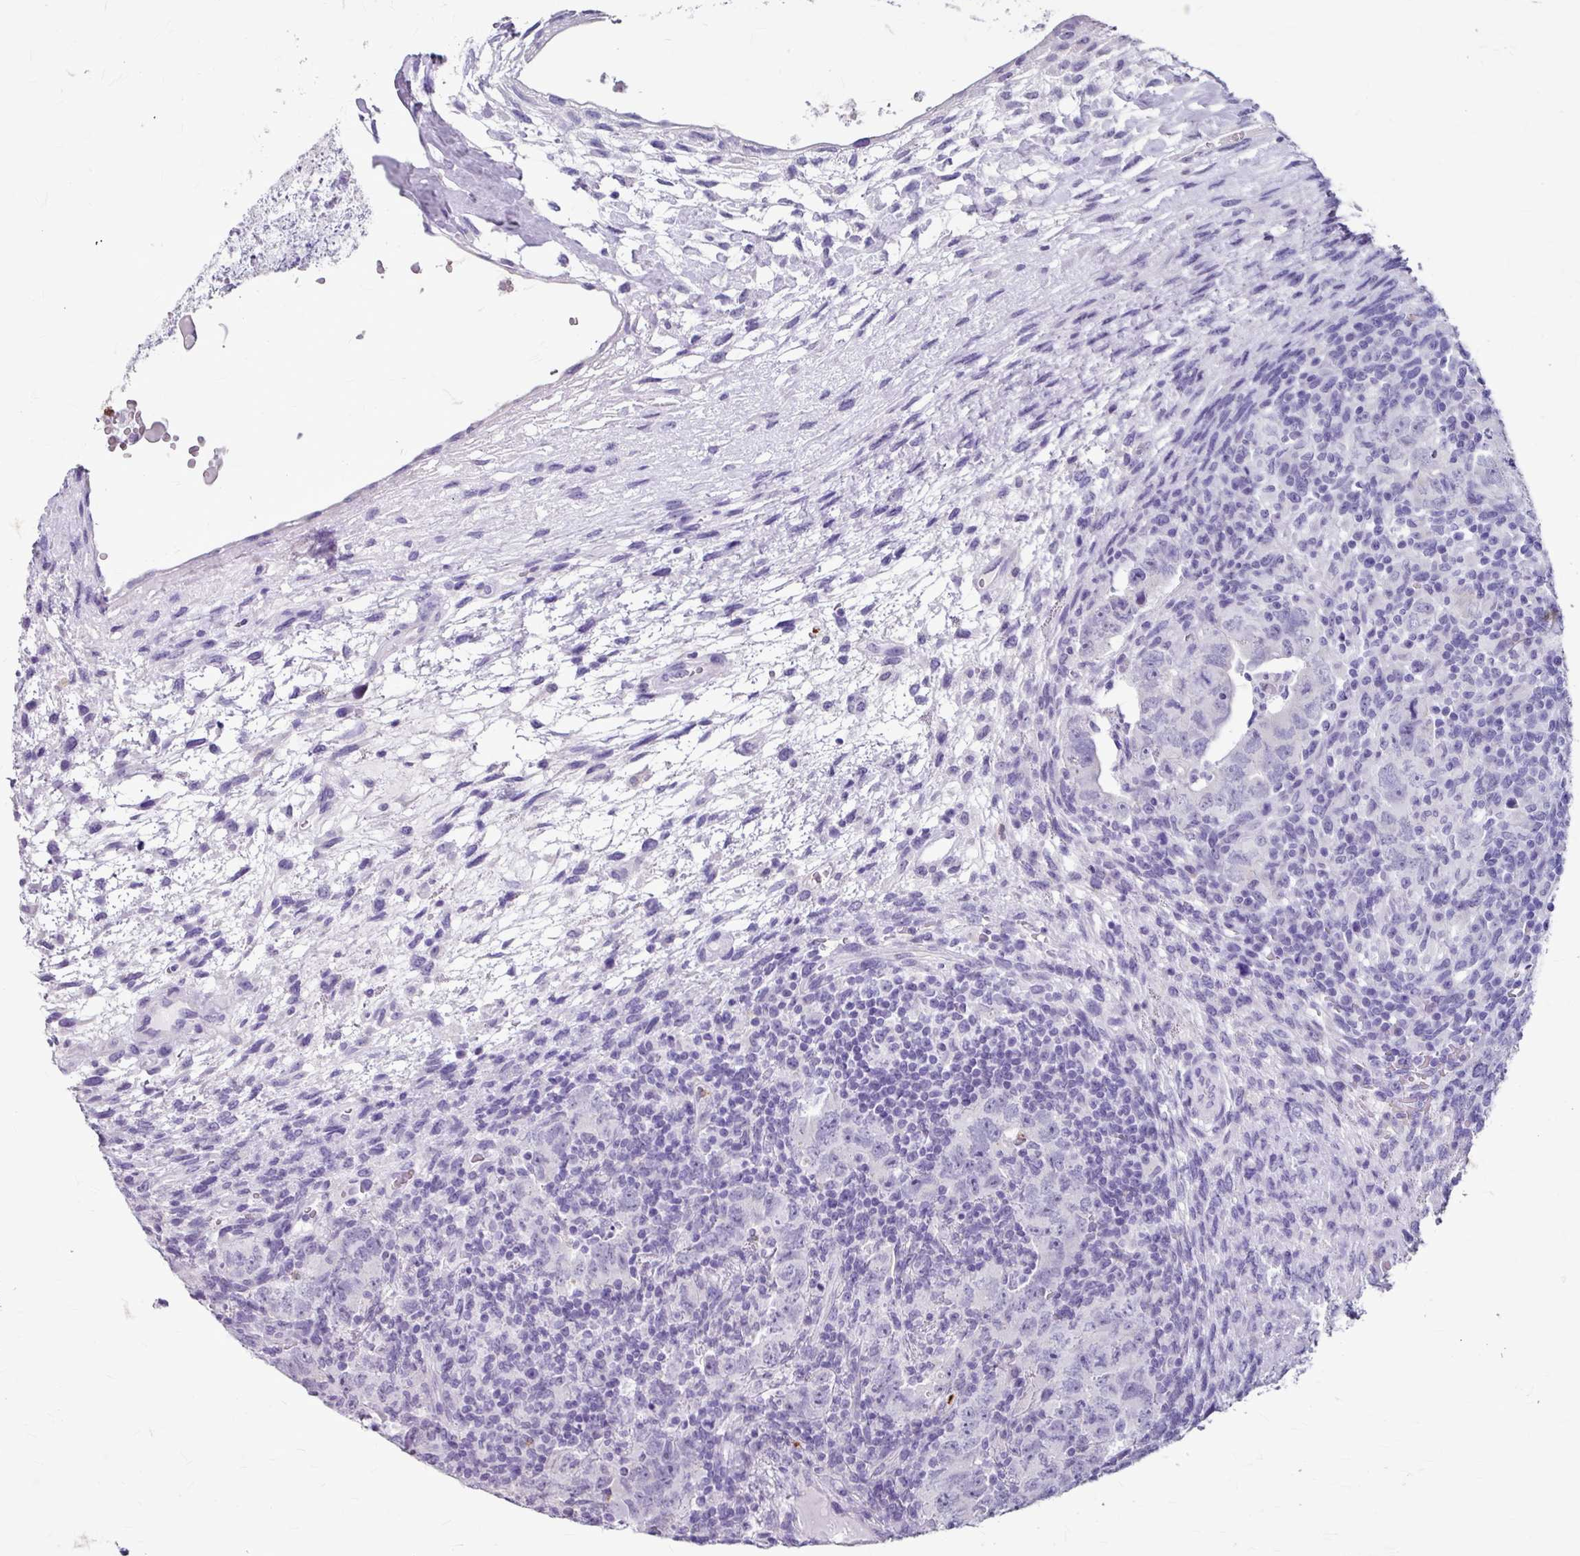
{"staining": {"intensity": "negative", "quantity": "none", "location": "none"}, "tissue": "testis cancer", "cell_type": "Tumor cells", "image_type": "cancer", "snomed": [{"axis": "morphology", "description": "Carcinoma, Embryonal, NOS"}, {"axis": "topography", "description": "Testis"}], "caption": "A photomicrograph of human testis cancer is negative for staining in tumor cells.", "gene": "ANKRD1", "patient": {"sex": "male", "age": 24}}